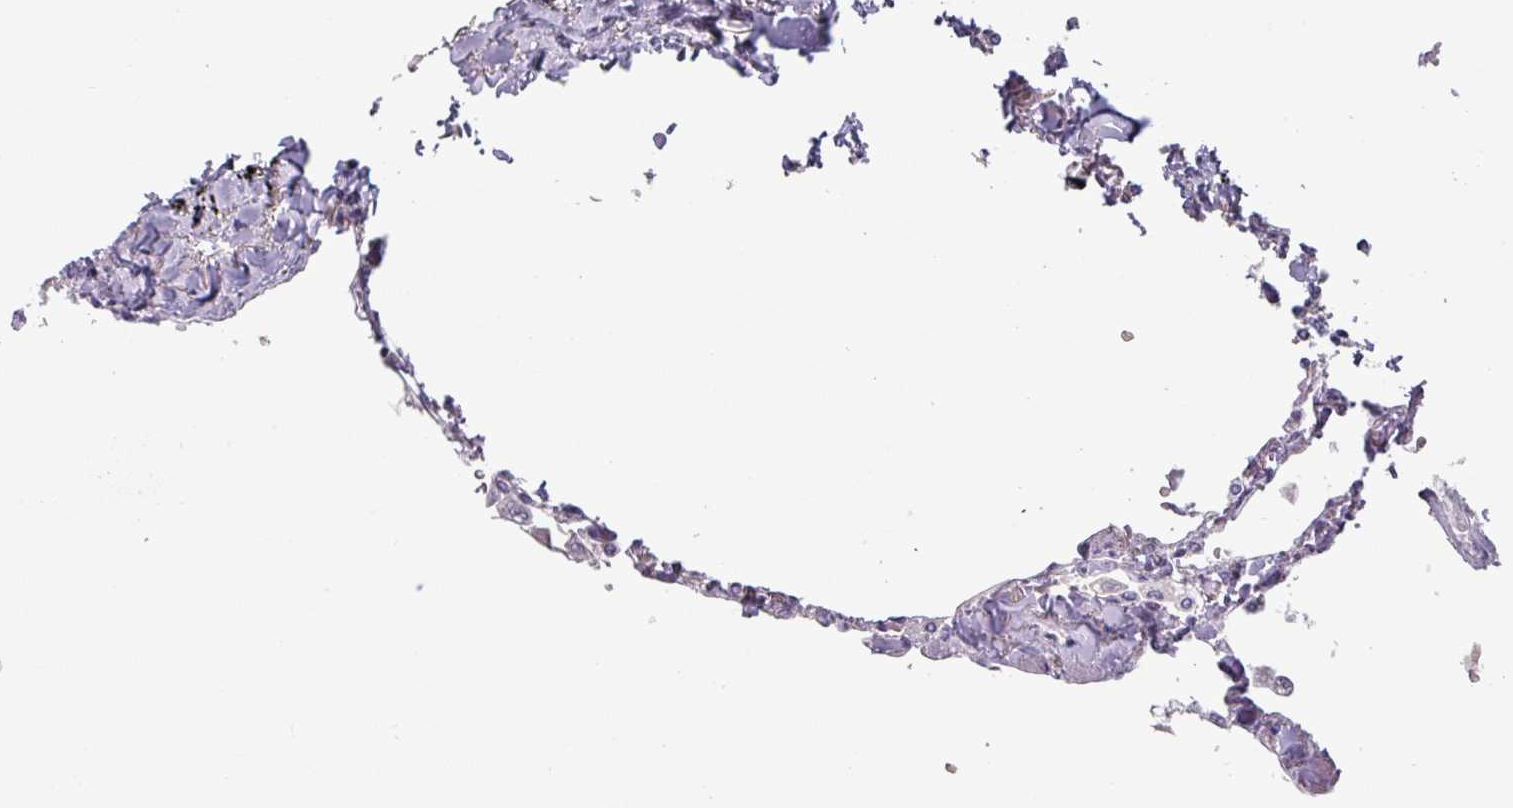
{"staining": {"intensity": "negative", "quantity": "none", "location": "none"}, "tissue": "lung", "cell_type": "Alveolar cells", "image_type": "normal", "snomed": [{"axis": "morphology", "description": "Normal tissue, NOS"}, {"axis": "topography", "description": "Lung"}], "caption": "Immunohistochemistry micrograph of unremarkable lung: human lung stained with DAB (3,3'-diaminobenzidine) displays no significant protein expression in alveolar cells.", "gene": "PLIN2", "patient": {"sex": "female", "age": 67}}